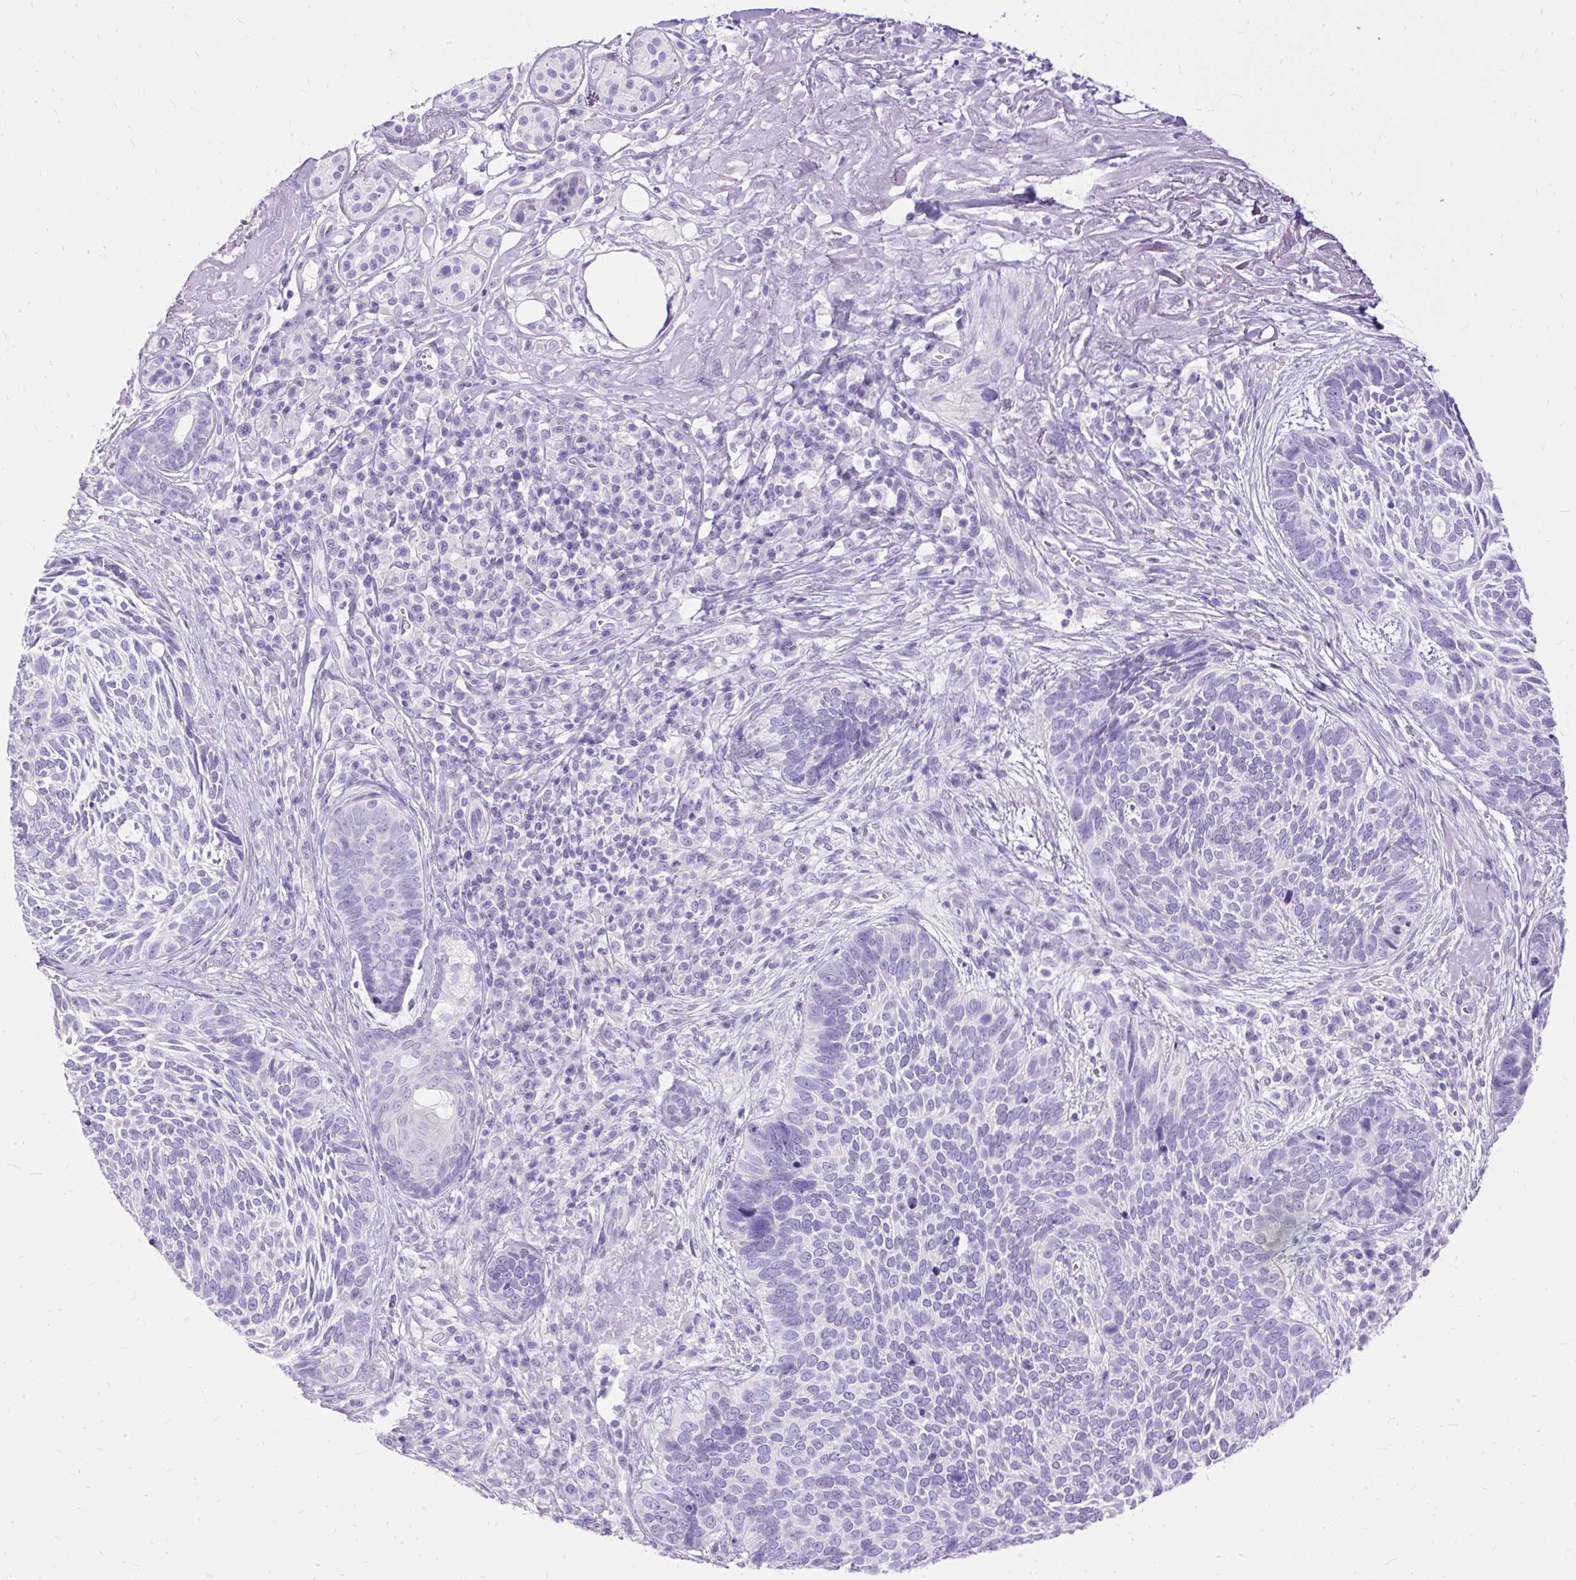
{"staining": {"intensity": "negative", "quantity": "none", "location": "none"}, "tissue": "skin cancer", "cell_type": "Tumor cells", "image_type": "cancer", "snomed": [{"axis": "morphology", "description": "Basal cell carcinoma"}, {"axis": "topography", "description": "Skin"}, {"axis": "topography", "description": "Skin of face"}], "caption": "This is a photomicrograph of immunohistochemistry staining of skin cancer, which shows no staining in tumor cells. (DAB IHC, high magnification).", "gene": "HEY1", "patient": {"sex": "female", "age": 95}}